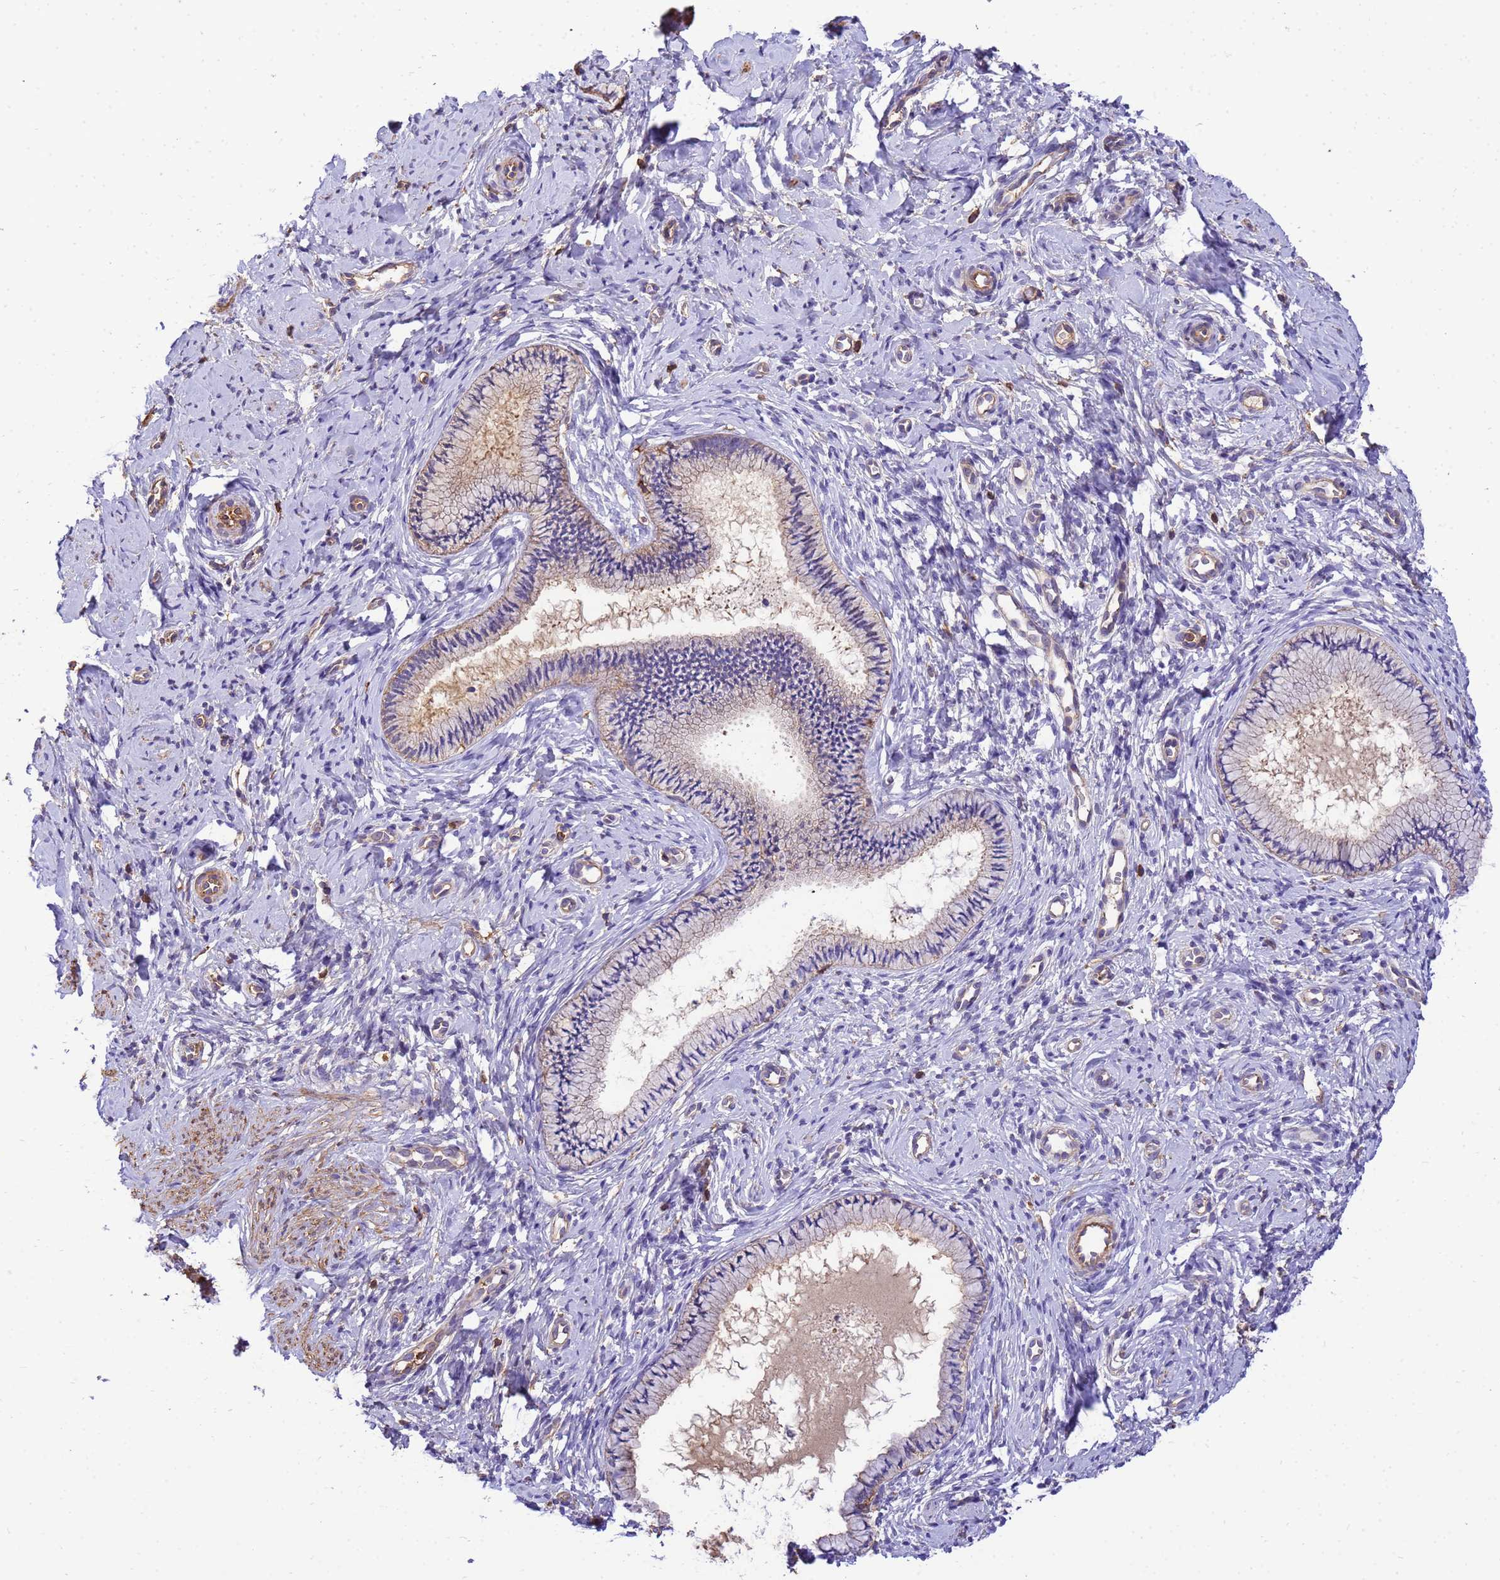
{"staining": {"intensity": "weak", "quantity": "<25%", "location": "cytoplasmic/membranous"}, "tissue": "cervix", "cell_type": "Glandular cells", "image_type": "normal", "snomed": [{"axis": "morphology", "description": "Normal tissue, NOS"}, {"axis": "topography", "description": "Cervix"}], "caption": "The photomicrograph displays no significant expression in glandular cells of cervix.", "gene": "WDR64", "patient": {"sex": "female", "age": 57}}